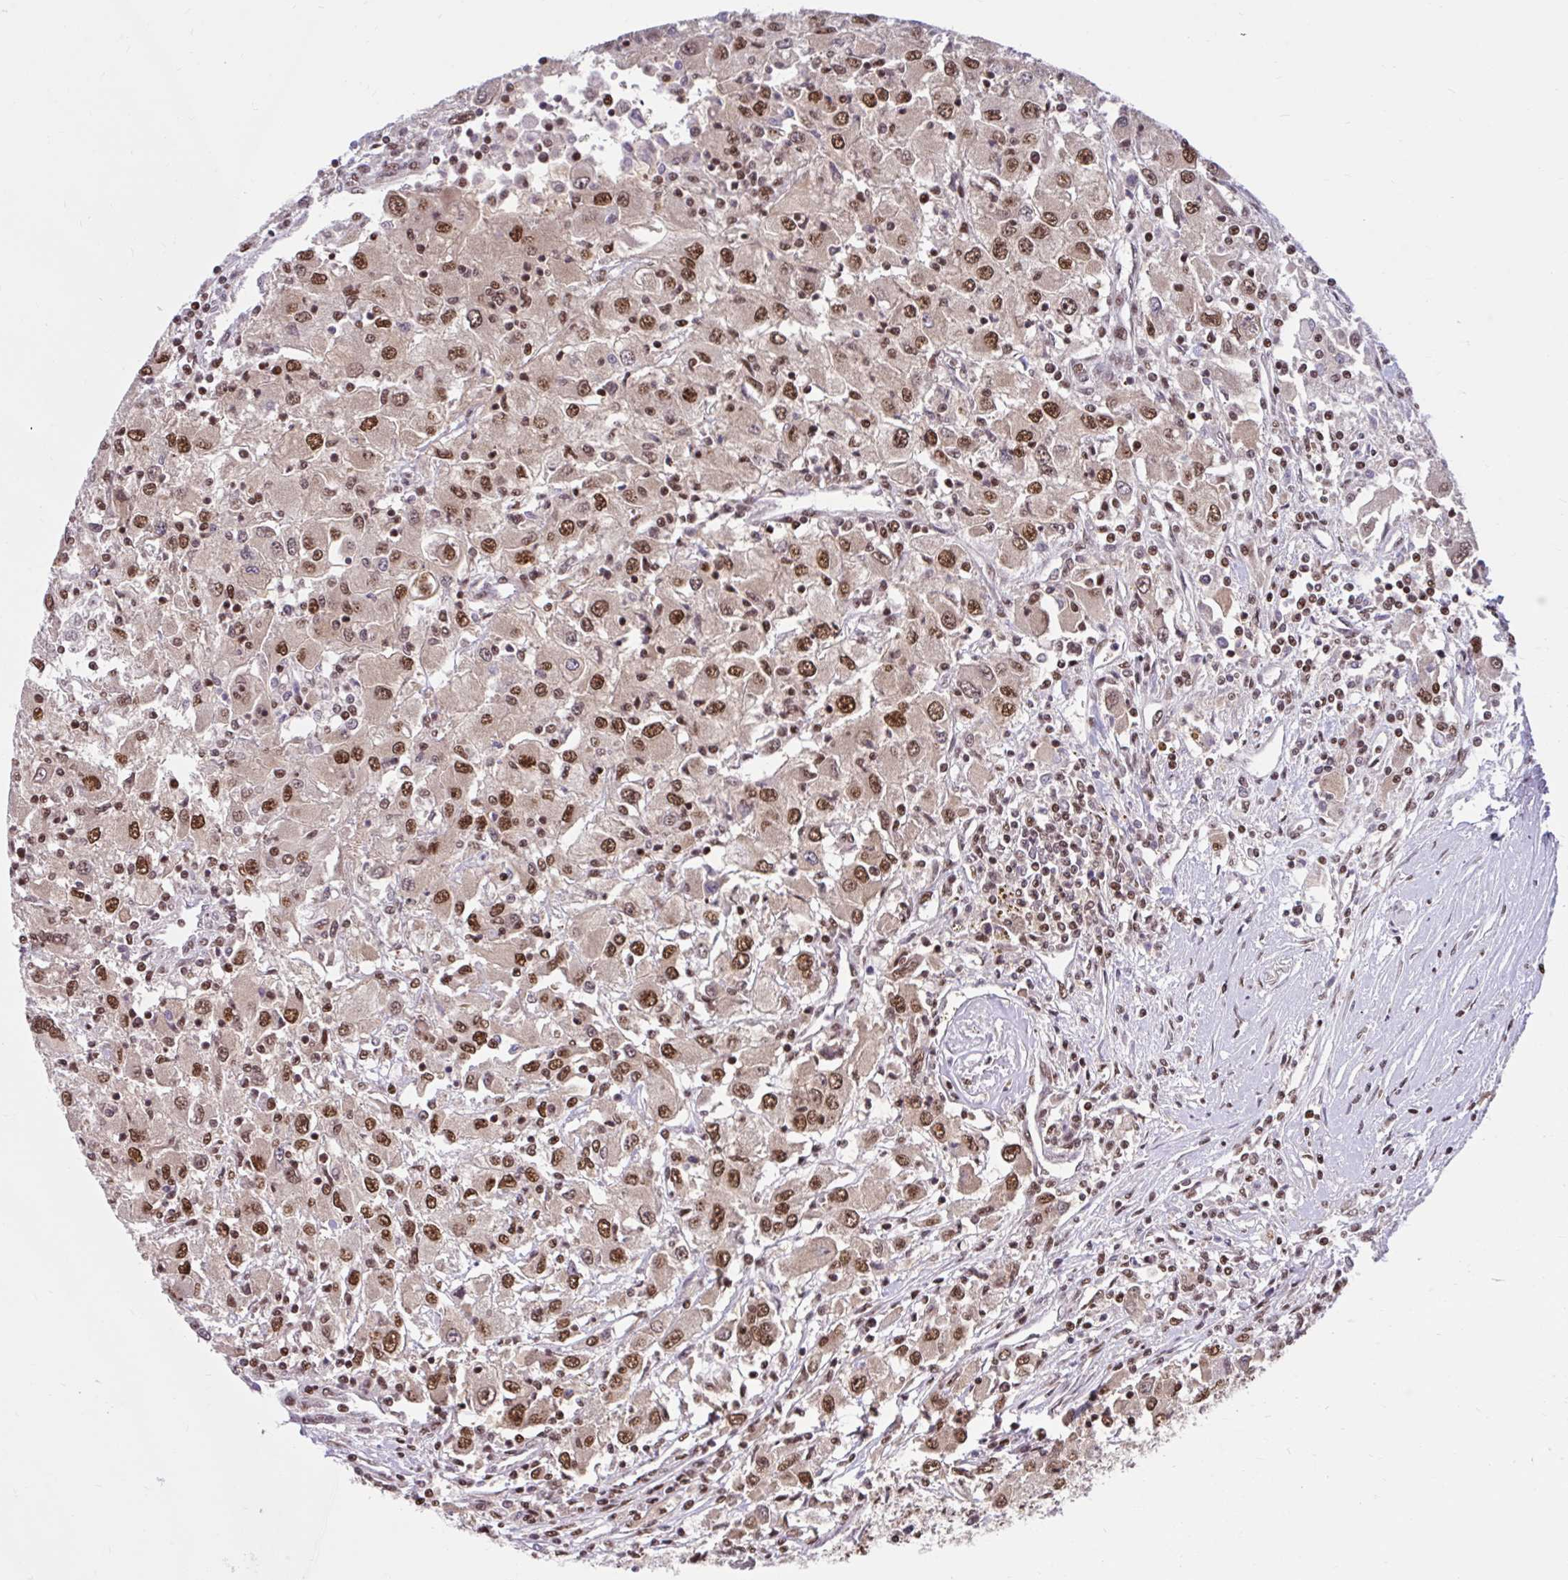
{"staining": {"intensity": "strong", "quantity": ">75%", "location": "nuclear"}, "tissue": "renal cancer", "cell_type": "Tumor cells", "image_type": "cancer", "snomed": [{"axis": "morphology", "description": "Adenocarcinoma, NOS"}, {"axis": "topography", "description": "Kidney"}], "caption": "High-magnification brightfield microscopy of renal adenocarcinoma stained with DAB (brown) and counterstained with hematoxylin (blue). tumor cells exhibit strong nuclear expression is appreciated in about>75% of cells.", "gene": "ABCA9", "patient": {"sex": "female", "age": 67}}